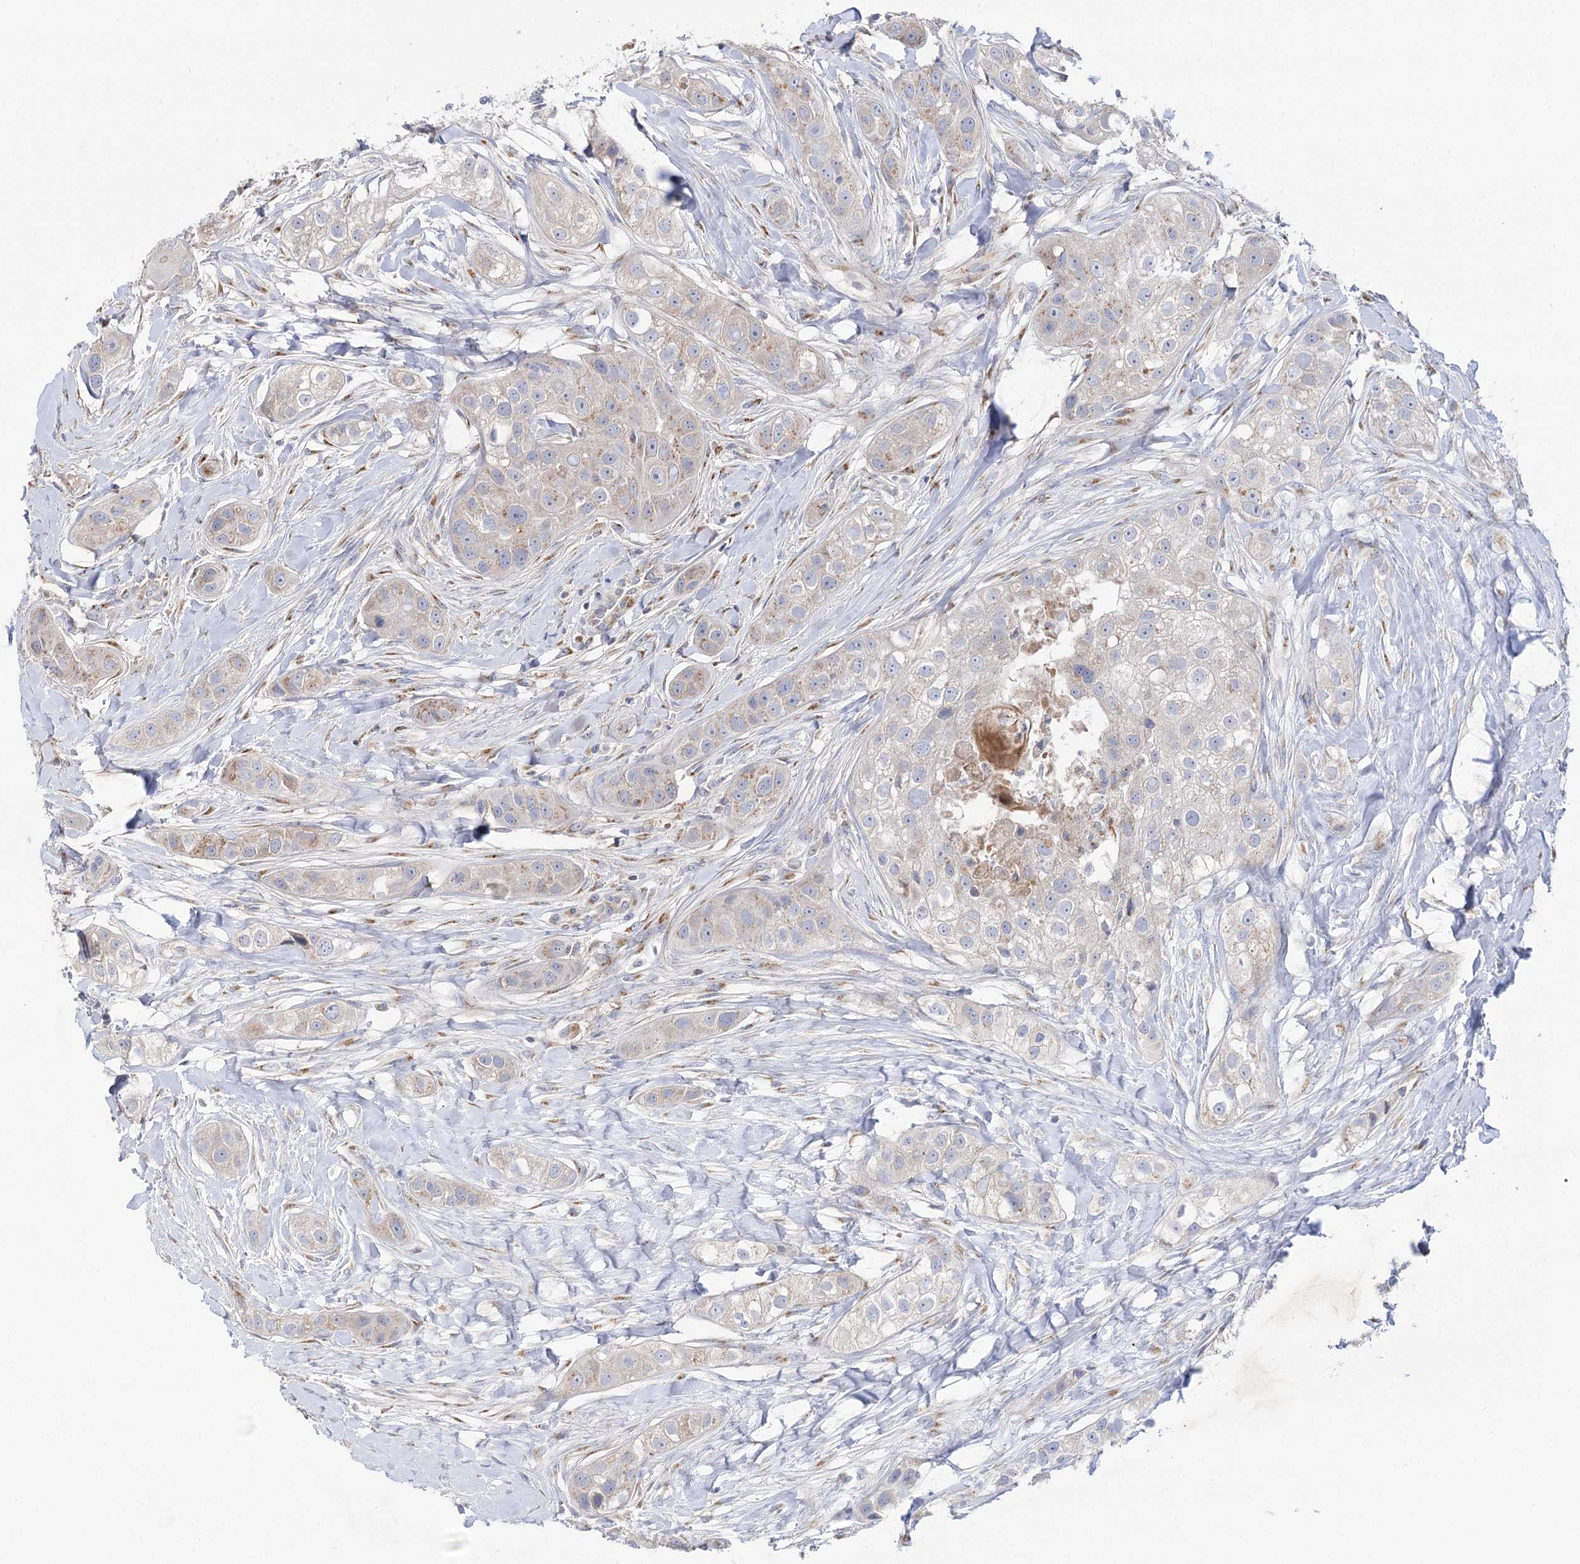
{"staining": {"intensity": "weak", "quantity": "25%-75%", "location": "cytoplasmic/membranous"}, "tissue": "head and neck cancer", "cell_type": "Tumor cells", "image_type": "cancer", "snomed": [{"axis": "morphology", "description": "Normal tissue, NOS"}, {"axis": "morphology", "description": "Squamous cell carcinoma, NOS"}, {"axis": "topography", "description": "Skeletal muscle"}, {"axis": "topography", "description": "Head-Neck"}], "caption": "A brown stain shows weak cytoplasmic/membranous positivity of a protein in human head and neck cancer (squamous cell carcinoma) tumor cells.", "gene": "GBF1", "patient": {"sex": "male", "age": 51}}